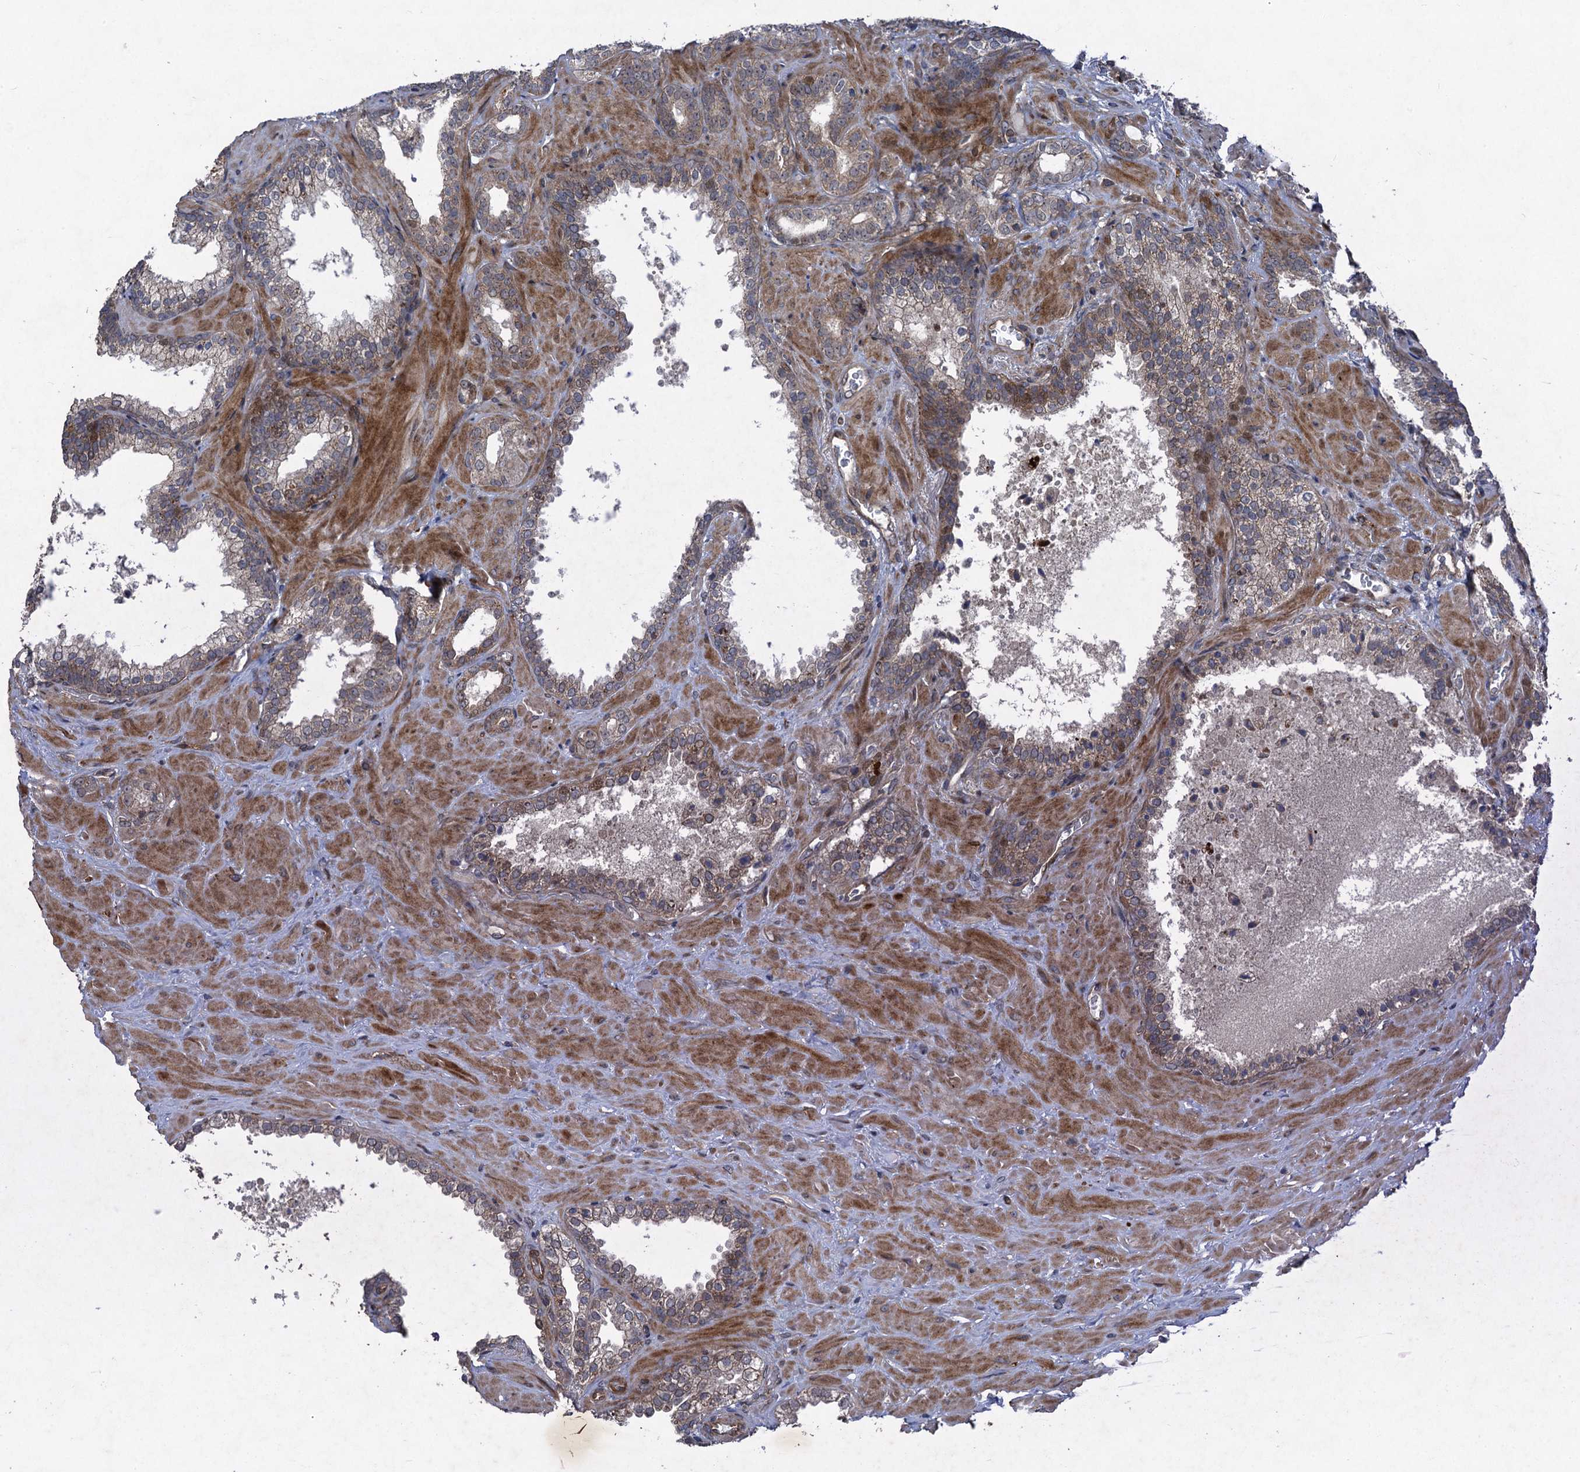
{"staining": {"intensity": "weak", "quantity": "<25%", "location": "cytoplasmic/membranous"}, "tissue": "prostate cancer", "cell_type": "Tumor cells", "image_type": "cancer", "snomed": [{"axis": "morphology", "description": "Adenocarcinoma, High grade"}, {"axis": "topography", "description": "Prostate"}], "caption": "Tumor cells show no significant protein staining in adenocarcinoma (high-grade) (prostate). (DAB (3,3'-diaminobenzidine) immunohistochemistry (IHC), high magnification).", "gene": "NUDT22", "patient": {"sex": "male", "age": 64}}